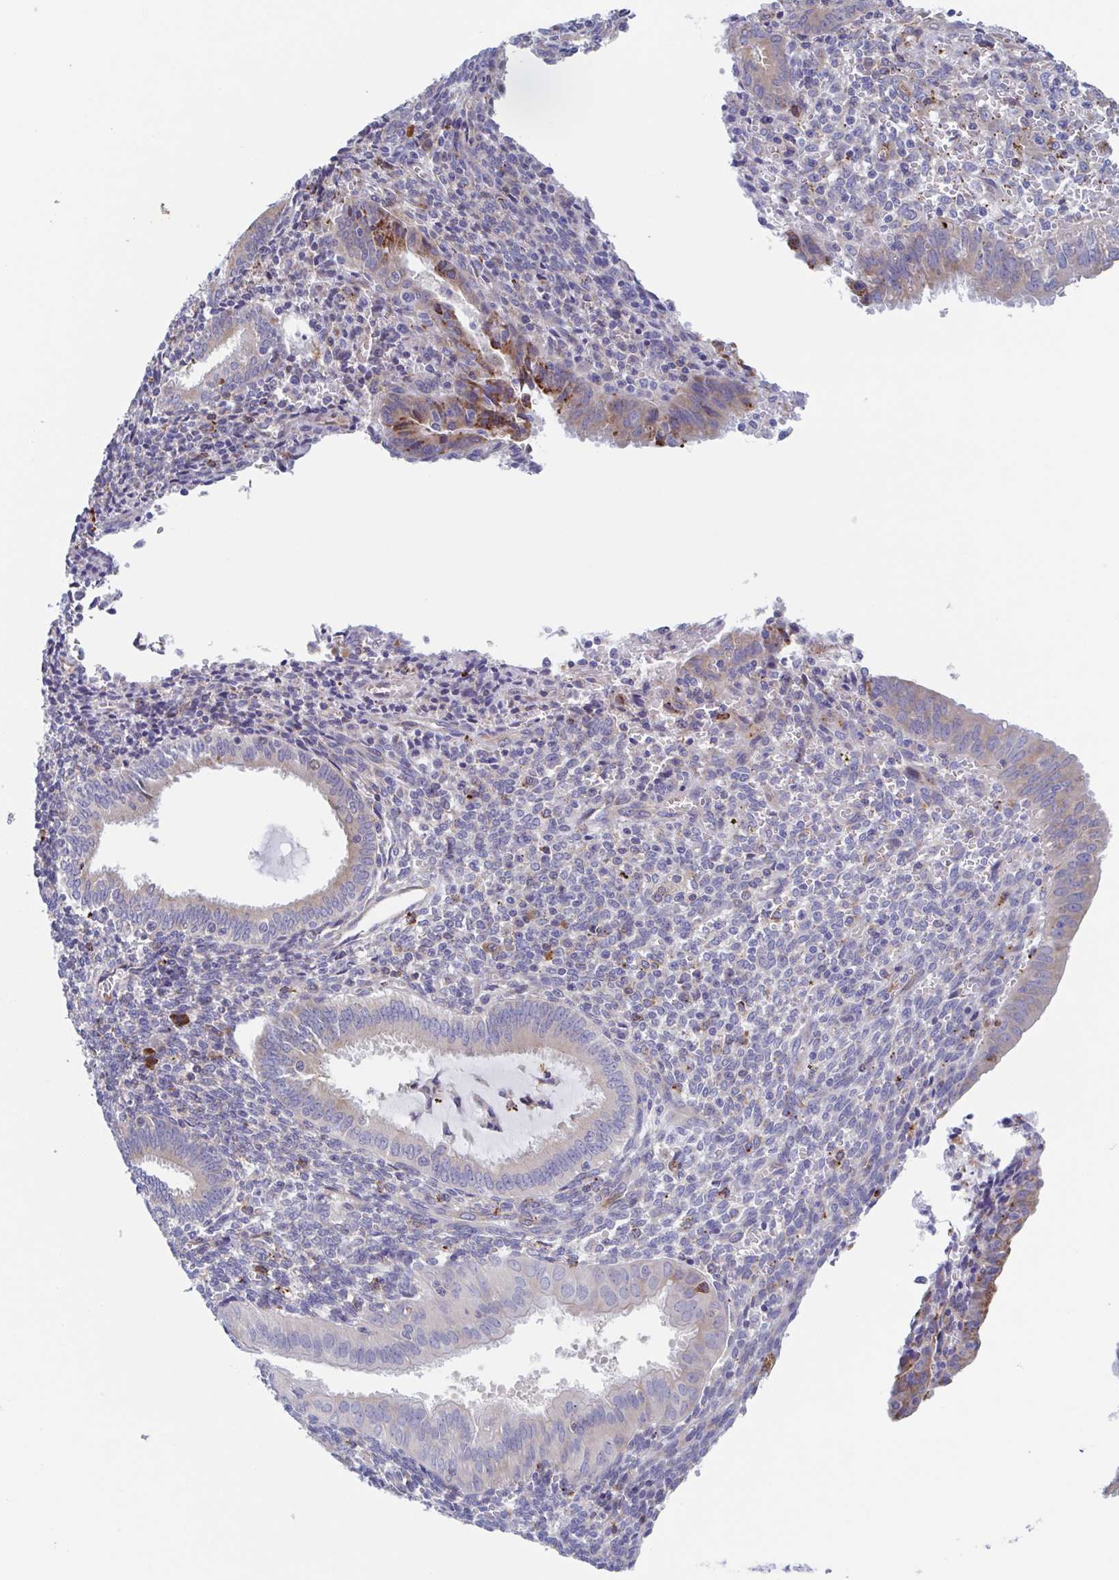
{"staining": {"intensity": "negative", "quantity": "none", "location": "none"}, "tissue": "endometrium", "cell_type": "Cells in endometrial stroma", "image_type": "normal", "snomed": [{"axis": "morphology", "description": "Normal tissue, NOS"}, {"axis": "topography", "description": "Endometrium"}], "caption": "This is an immunohistochemistry histopathology image of normal endometrium. There is no positivity in cells in endometrial stroma.", "gene": "KLC3", "patient": {"sex": "female", "age": 41}}